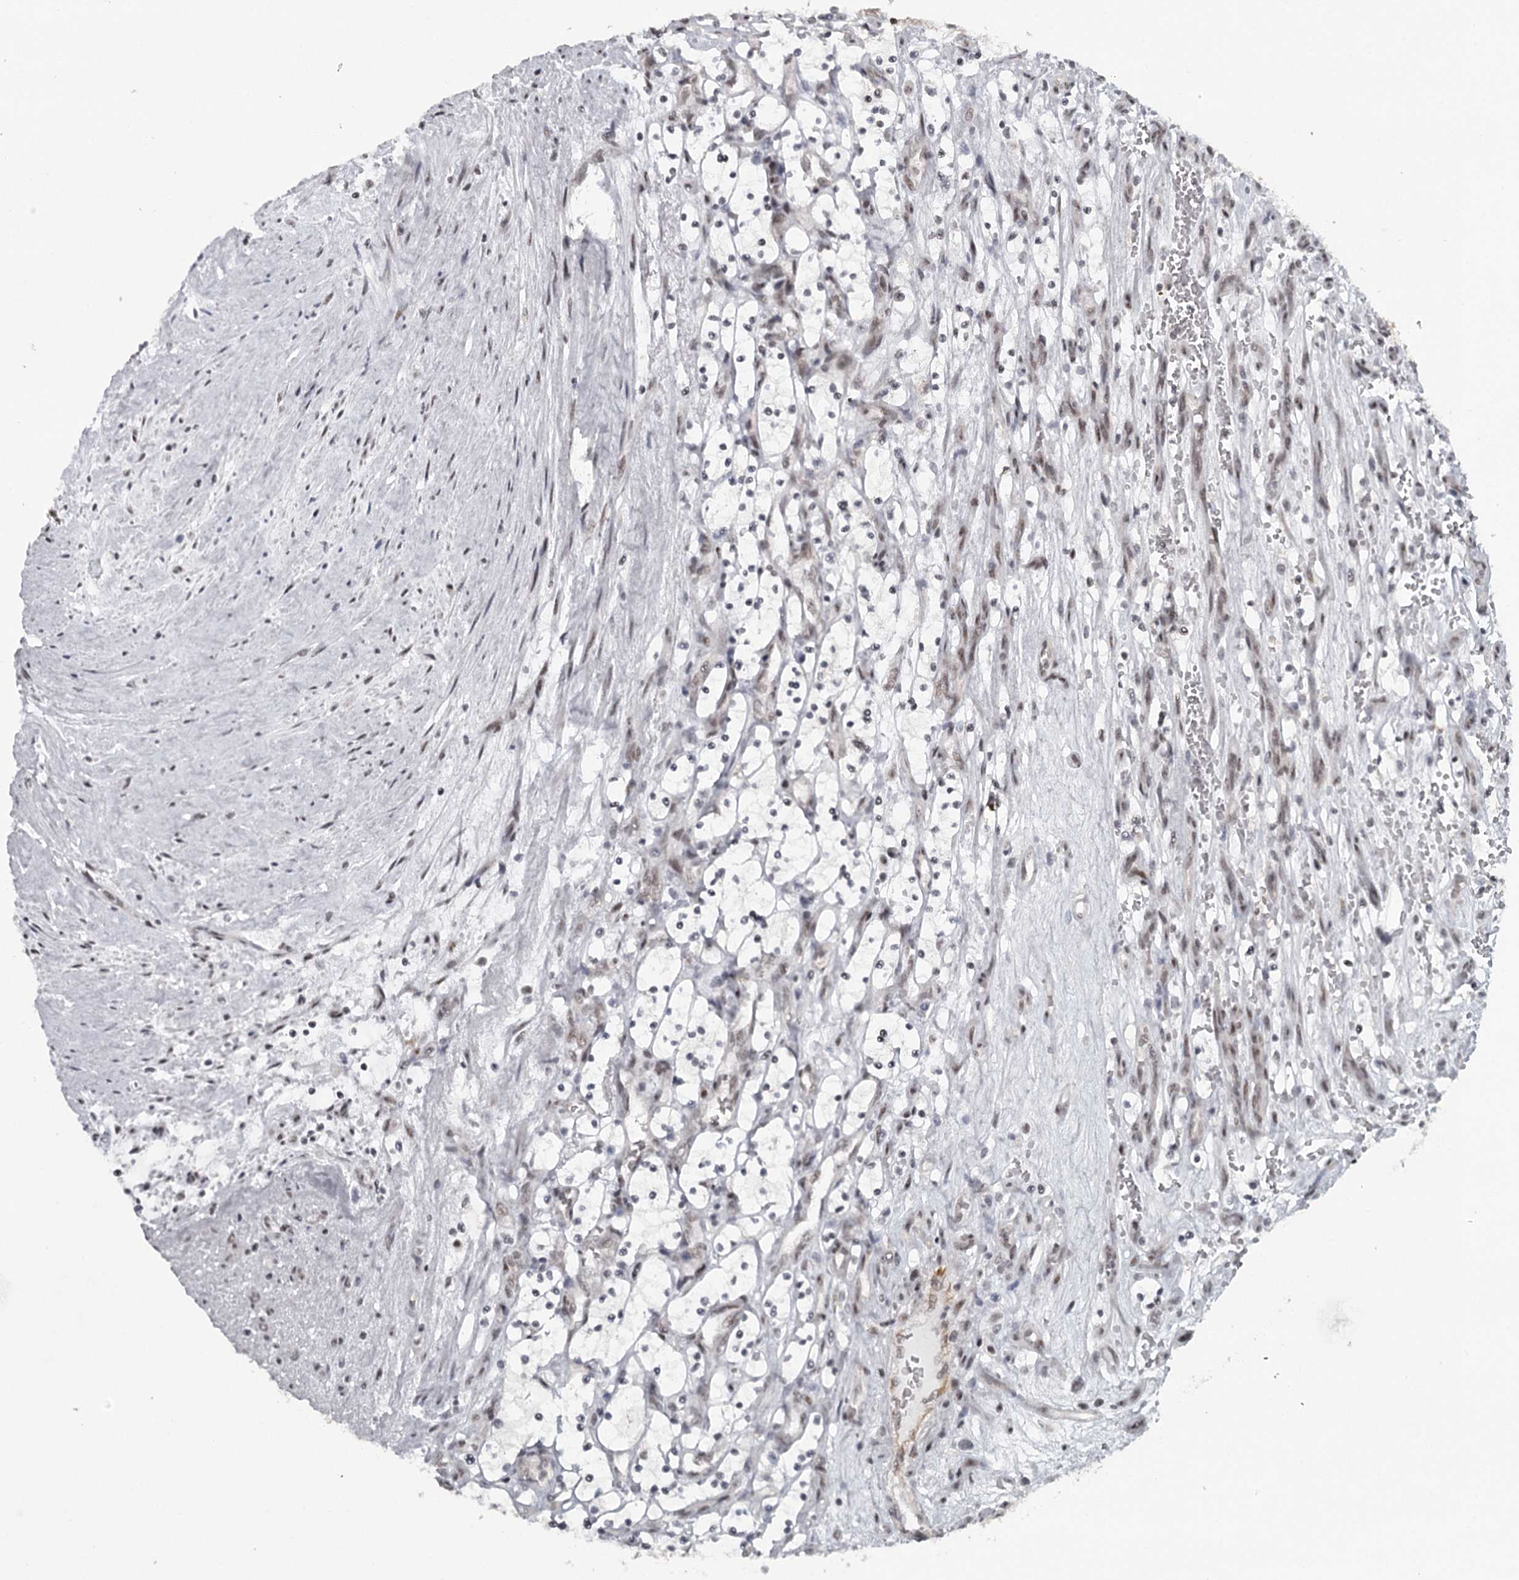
{"staining": {"intensity": "weak", "quantity": "25%-75%", "location": "nuclear"}, "tissue": "renal cancer", "cell_type": "Tumor cells", "image_type": "cancer", "snomed": [{"axis": "morphology", "description": "Adenocarcinoma, NOS"}, {"axis": "topography", "description": "Kidney"}], "caption": "Immunohistochemical staining of human renal adenocarcinoma demonstrates weak nuclear protein positivity in approximately 25%-75% of tumor cells. (DAB IHC with brightfield microscopy, high magnification).", "gene": "FAM13C", "patient": {"sex": "female", "age": 69}}